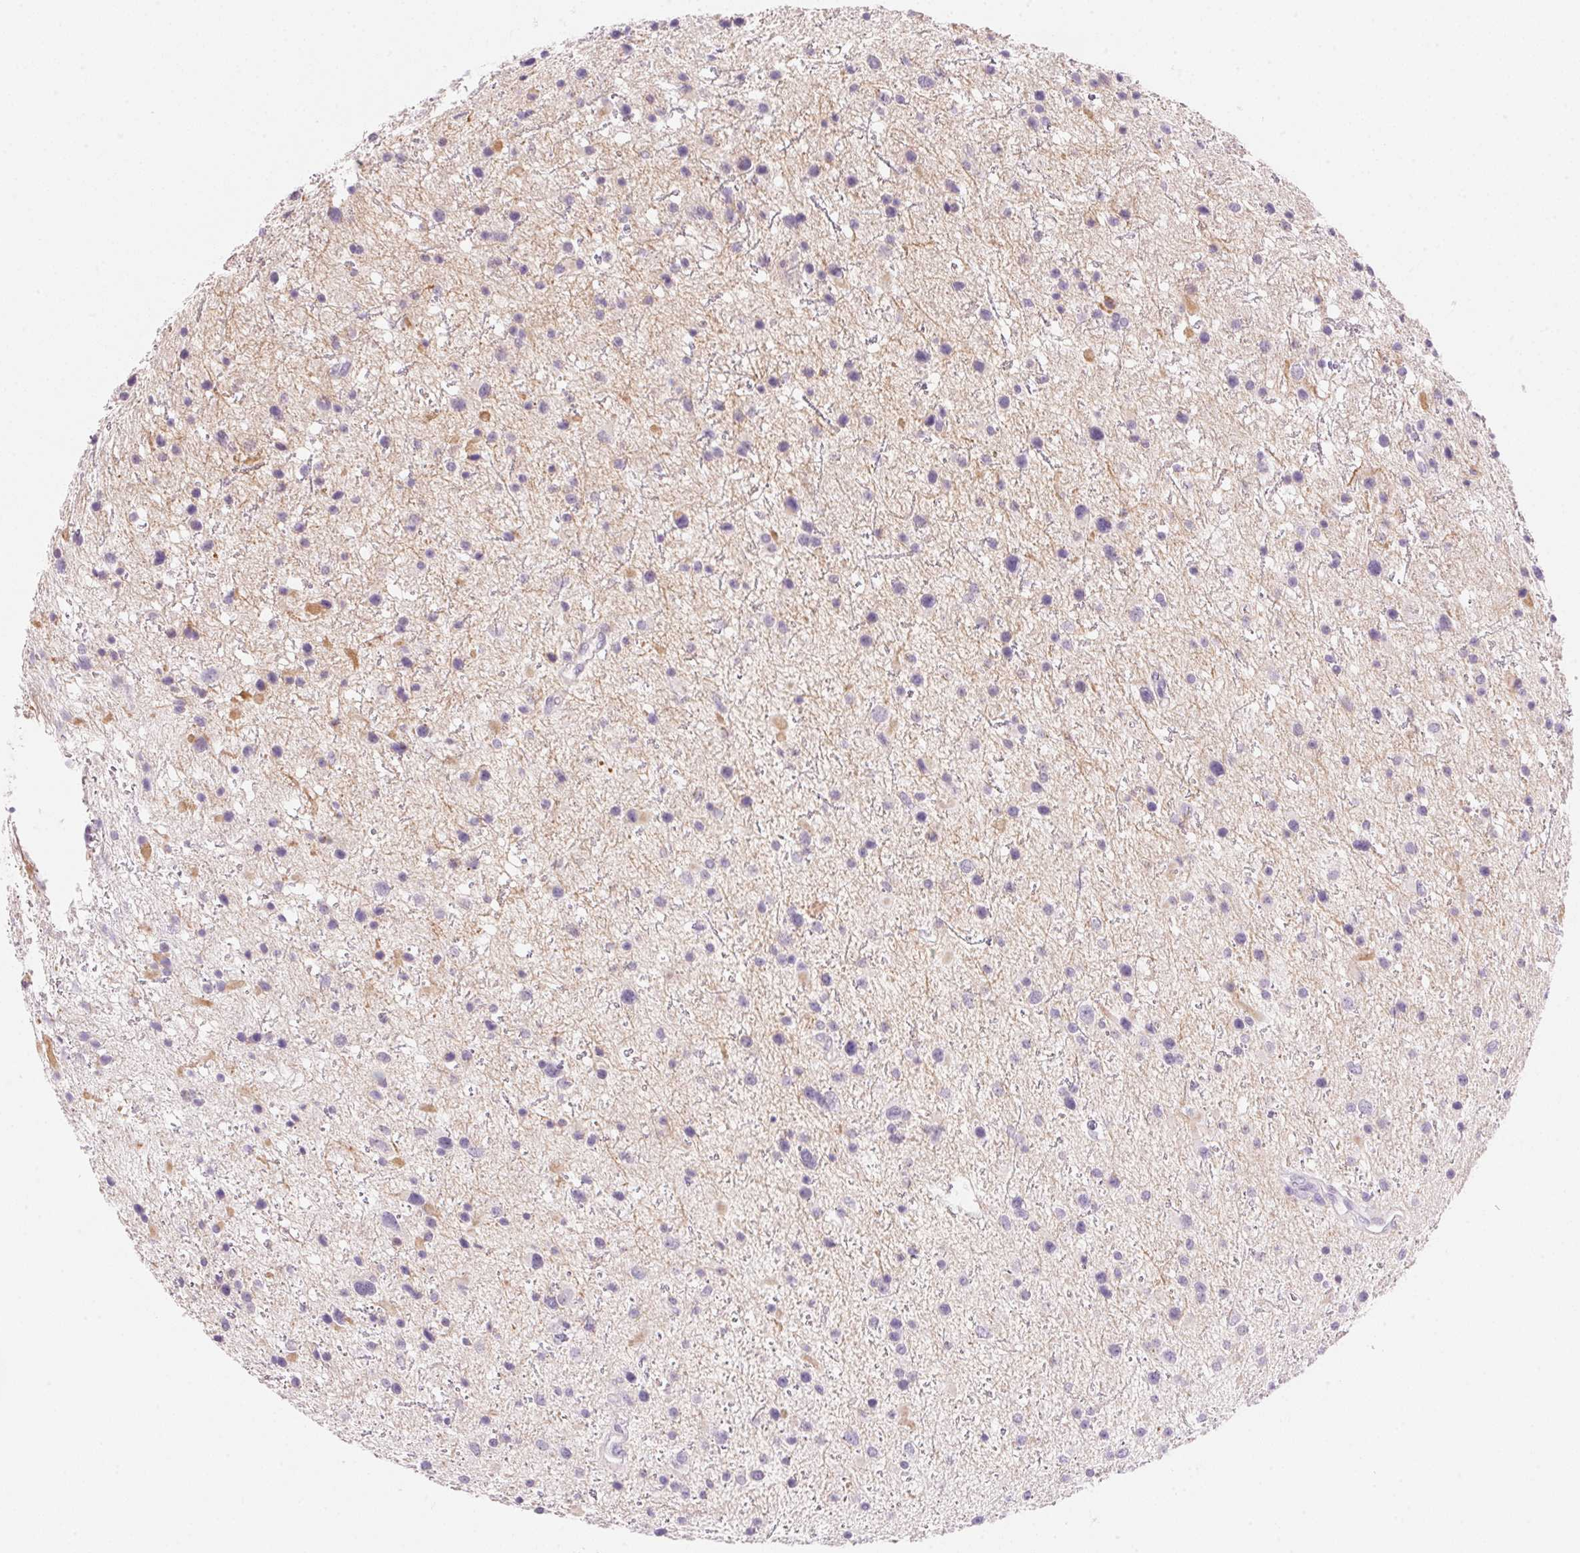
{"staining": {"intensity": "negative", "quantity": "none", "location": "none"}, "tissue": "glioma", "cell_type": "Tumor cells", "image_type": "cancer", "snomed": [{"axis": "morphology", "description": "Glioma, malignant, Low grade"}, {"axis": "topography", "description": "Brain"}], "caption": "IHC of glioma demonstrates no staining in tumor cells.", "gene": "TEKT1", "patient": {"sex": "female", "age": 32}}